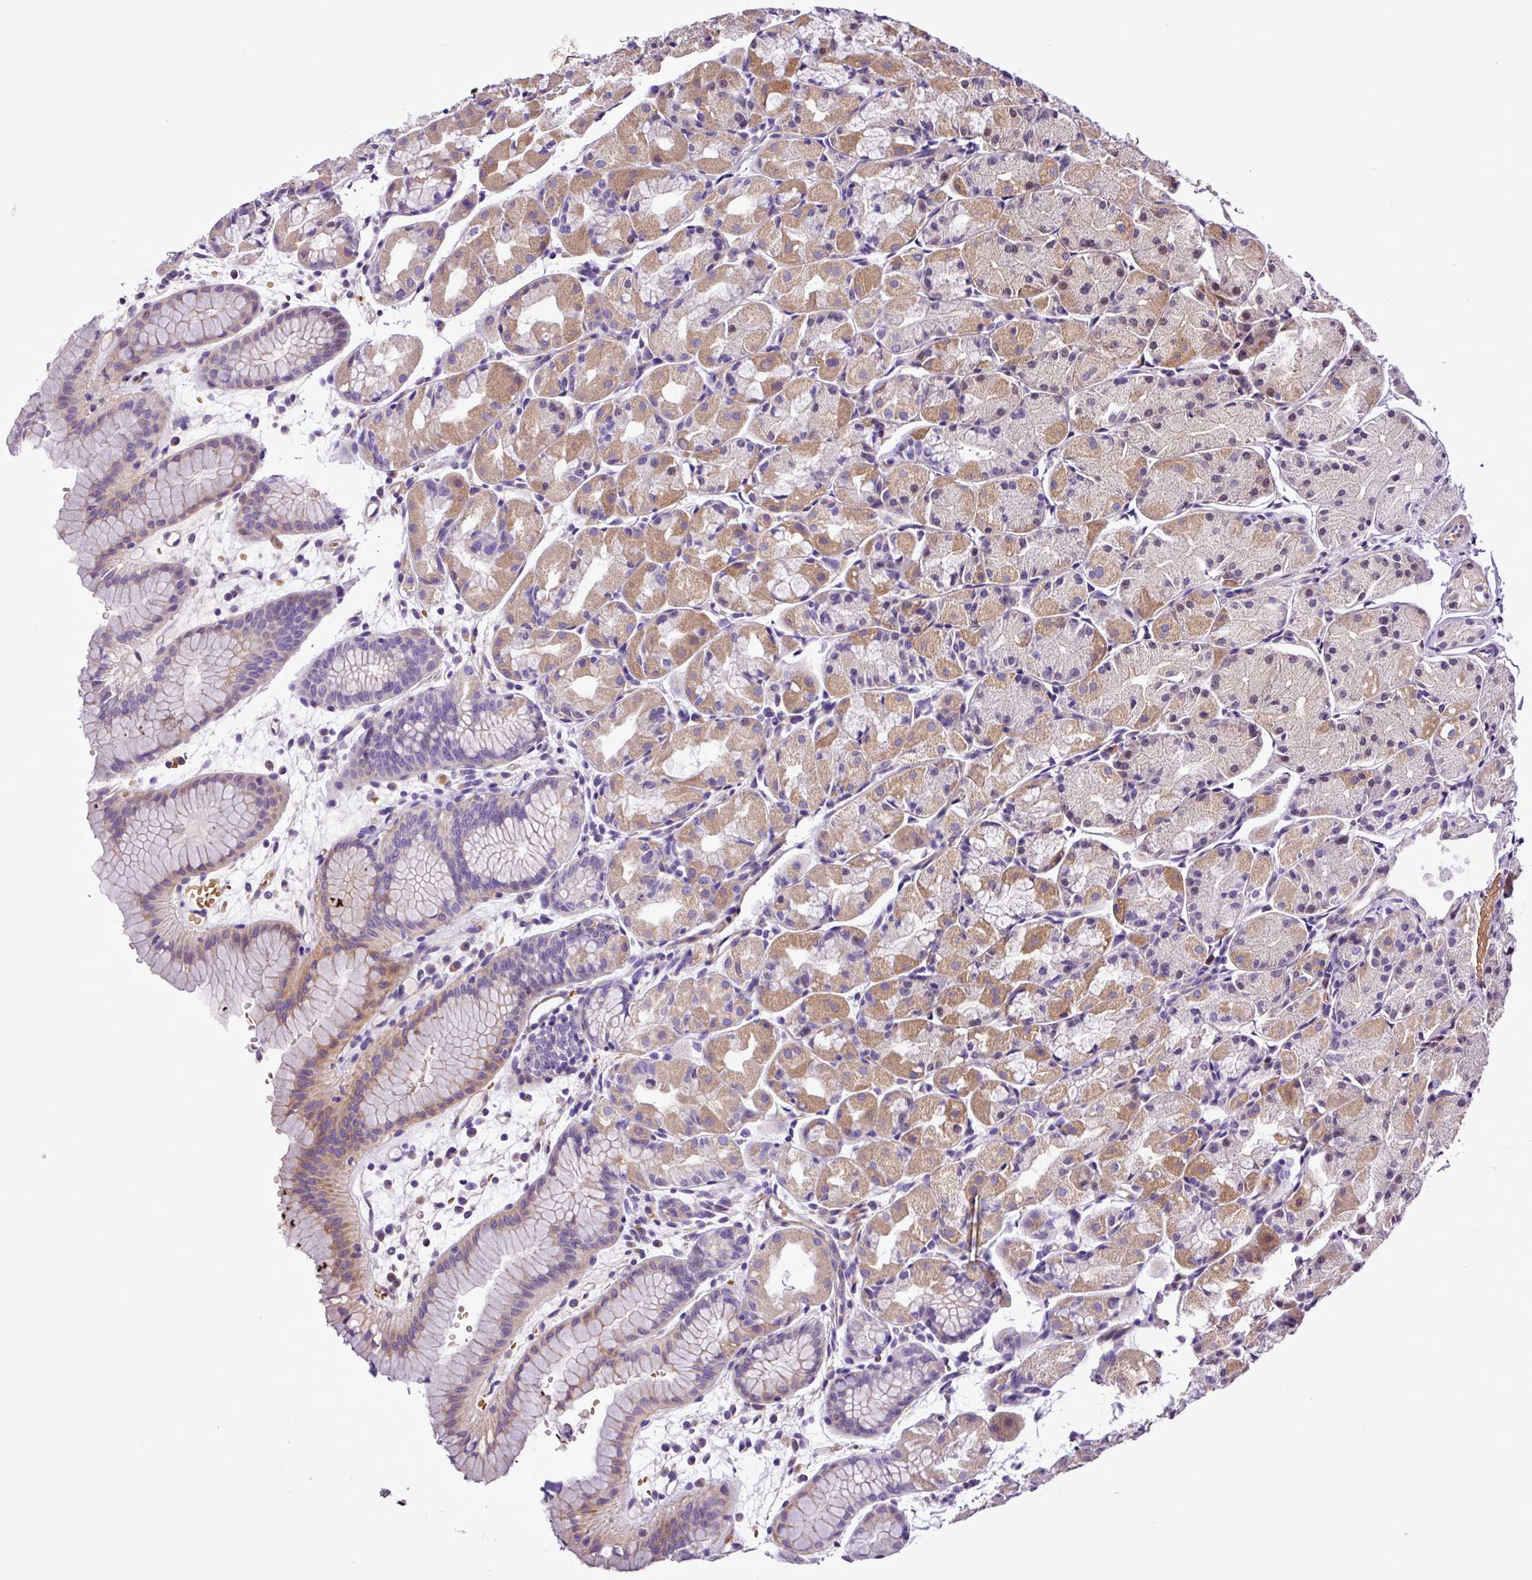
{"staining": {"intensity": "moderate", "quantity": ">75%", "location": "cytoplasmic/membranous"}, "tissue": "stomach", "cell_type": "Glandular cells", "image_type": "normal", "snomed": [{"axis": "morphology", "description": "Normal tissue, NOS"}, {"axis": "topography", "description": "Stomach, upper"}], "caption": "Moderate cytoplasmic/membranous protein staining is identified in about >75% of glandular cells in stomach. (brown staining indicates protein expression, while blue staining denotes nuclei).", "gene": "C11orf91", "patient": {"sex": "male", "age": 47}}